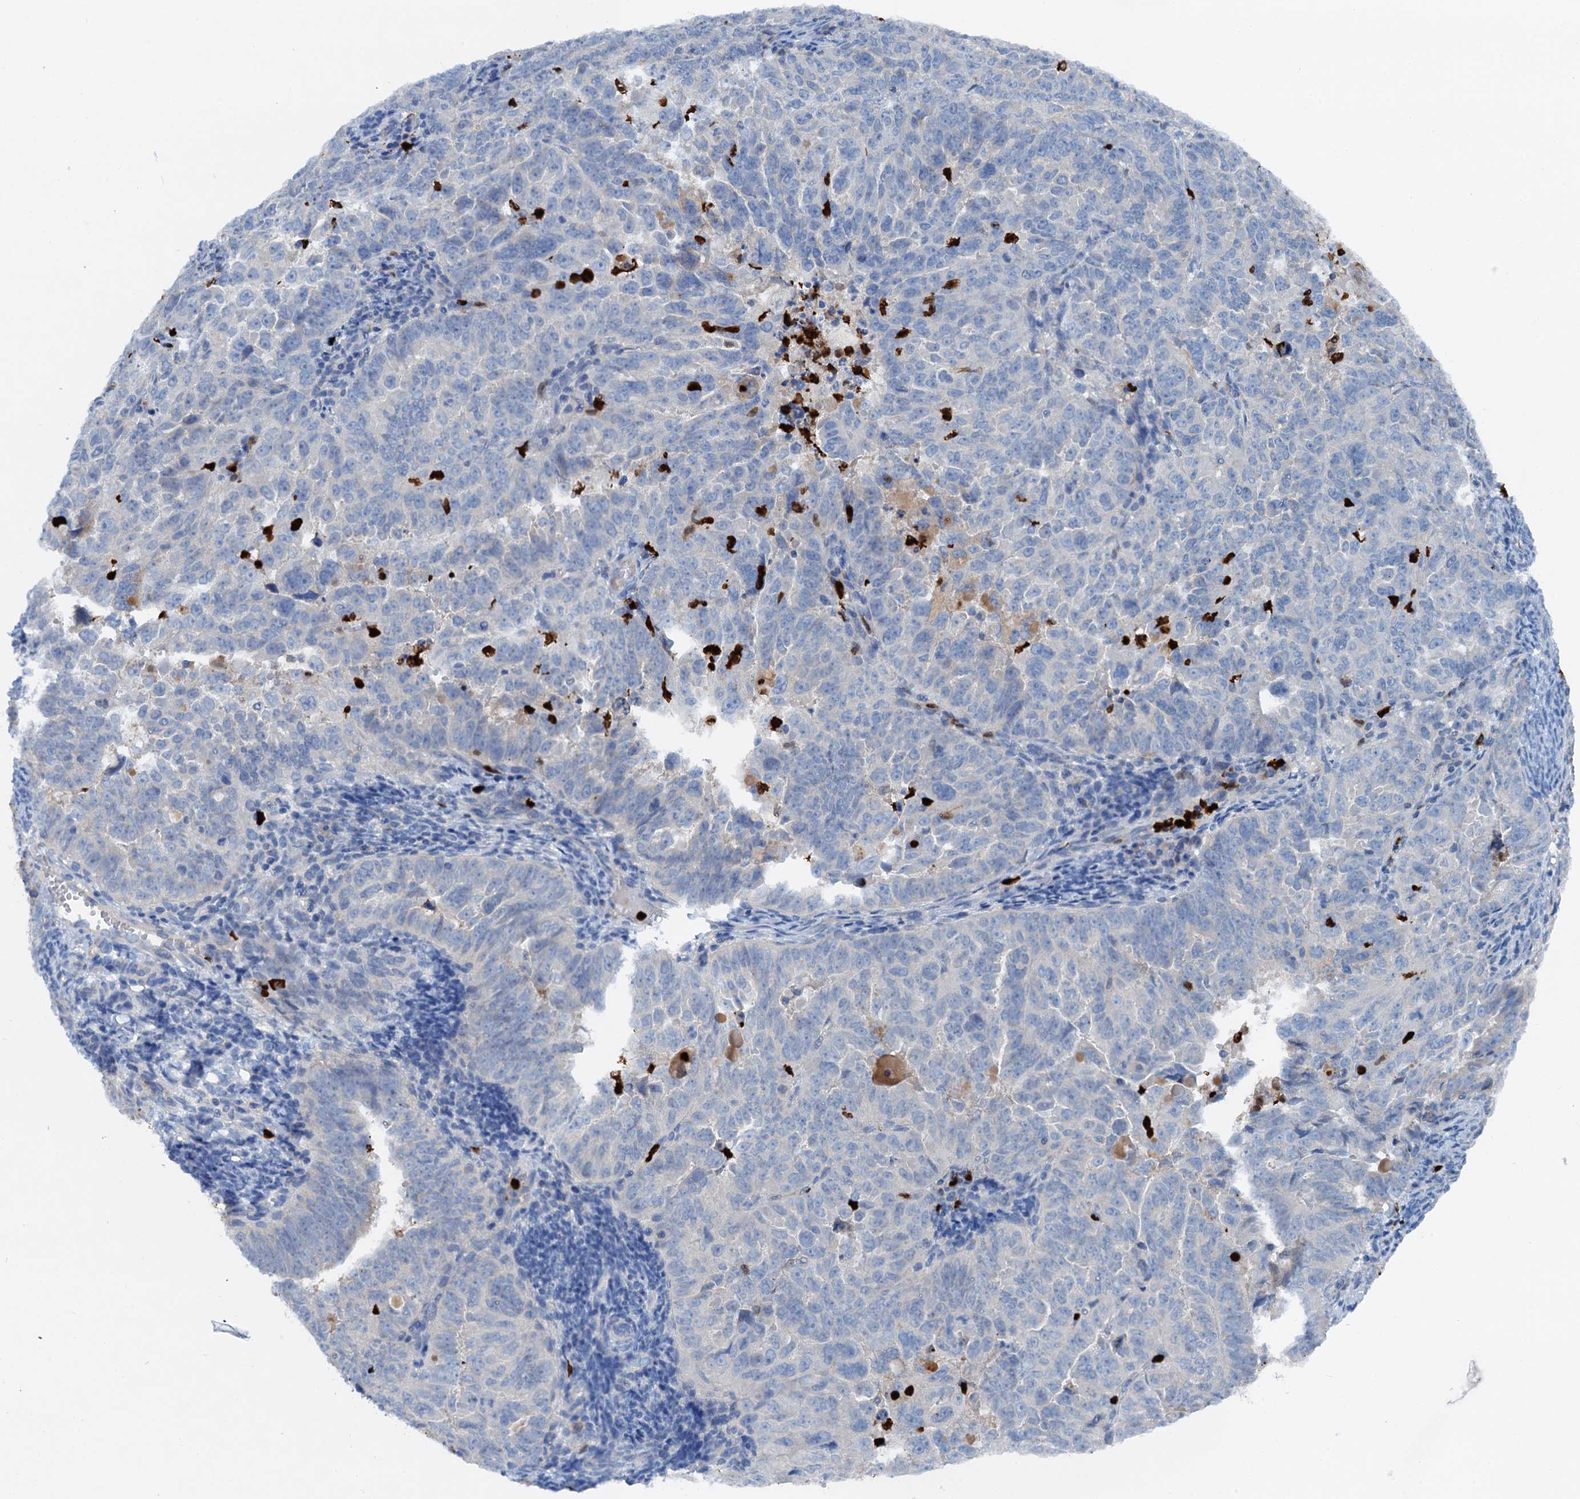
{"staining": {"intensity": "negative", "quantity": "none", "location": "none"}, "tissue": "endometrial cancer", "cell_type": "Tumor cells", "image_type": "cancer", "snomed": [{"axis": "morphology", "description": "Adenocarcinoma, NOS"}, {"axis": "topography", "description": "Endometrium"}], "caption": "Human adenocarcinoma (endometrial) stained for a protein using immunohistochemistry shows no positivity in tumor cells.", "gene": "OTOA", "patient": {"sex": "female", "age": 65}}